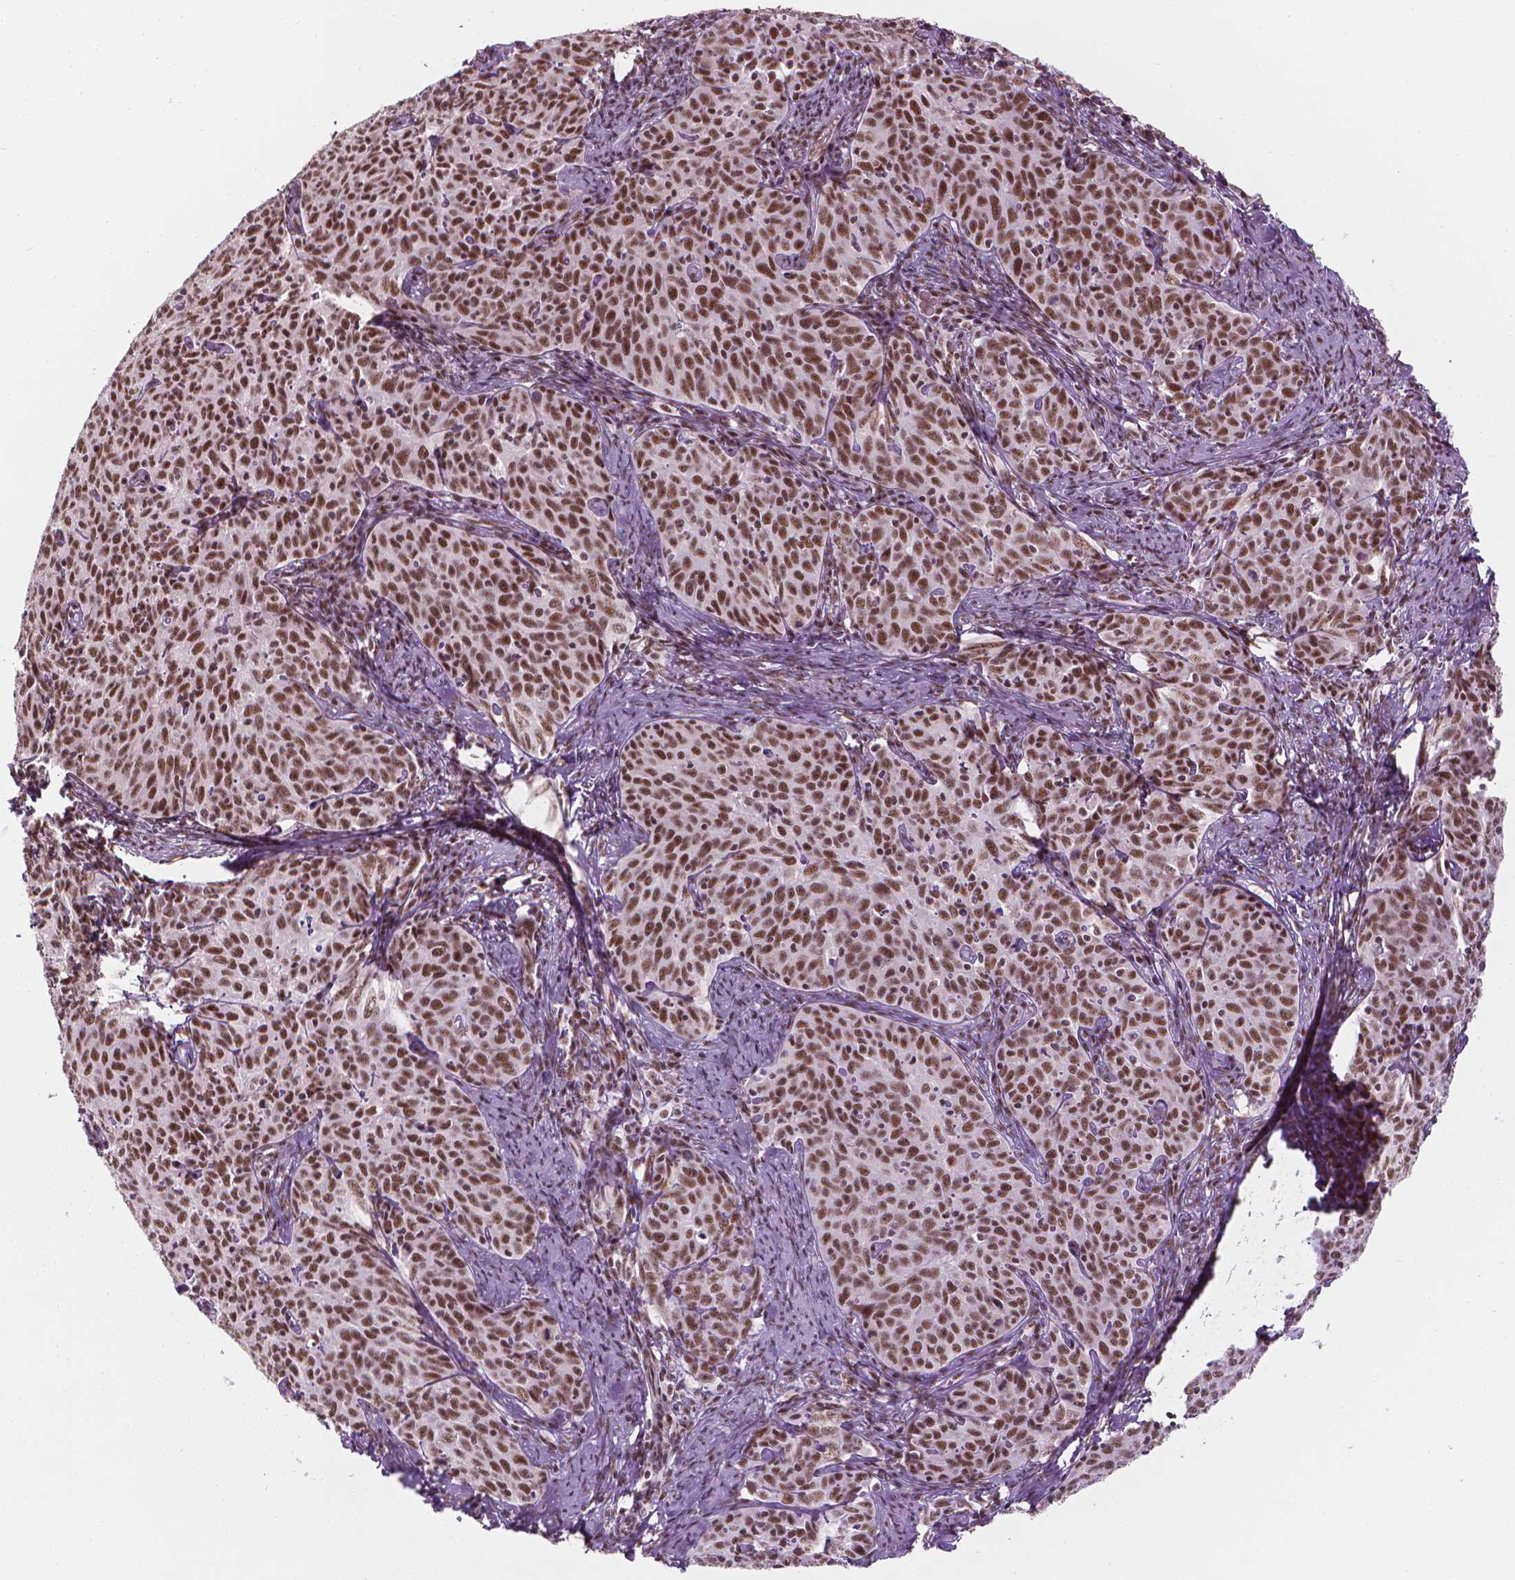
{"staining": {"intensity": "moderate", "quantity": ">75%", "location": "nuclear"}, "tissue": "cervical cancer", "cell_type": "Tumor cells", "image_type": "cancer", "snomed": [{"axis": "morphology", "description": "Squamous cell carcinoma, NOS"}, {"axis": "topography", "description": "Cervix"}], "caption": "Protein expression by immunohistochemistry exhibits moderate nuclear expression in approximately >75% of tumor cells in squamous cell carcinoma (cervical).", "gene": "ELF2", "patient": {"sex": "female", "age": 62}}